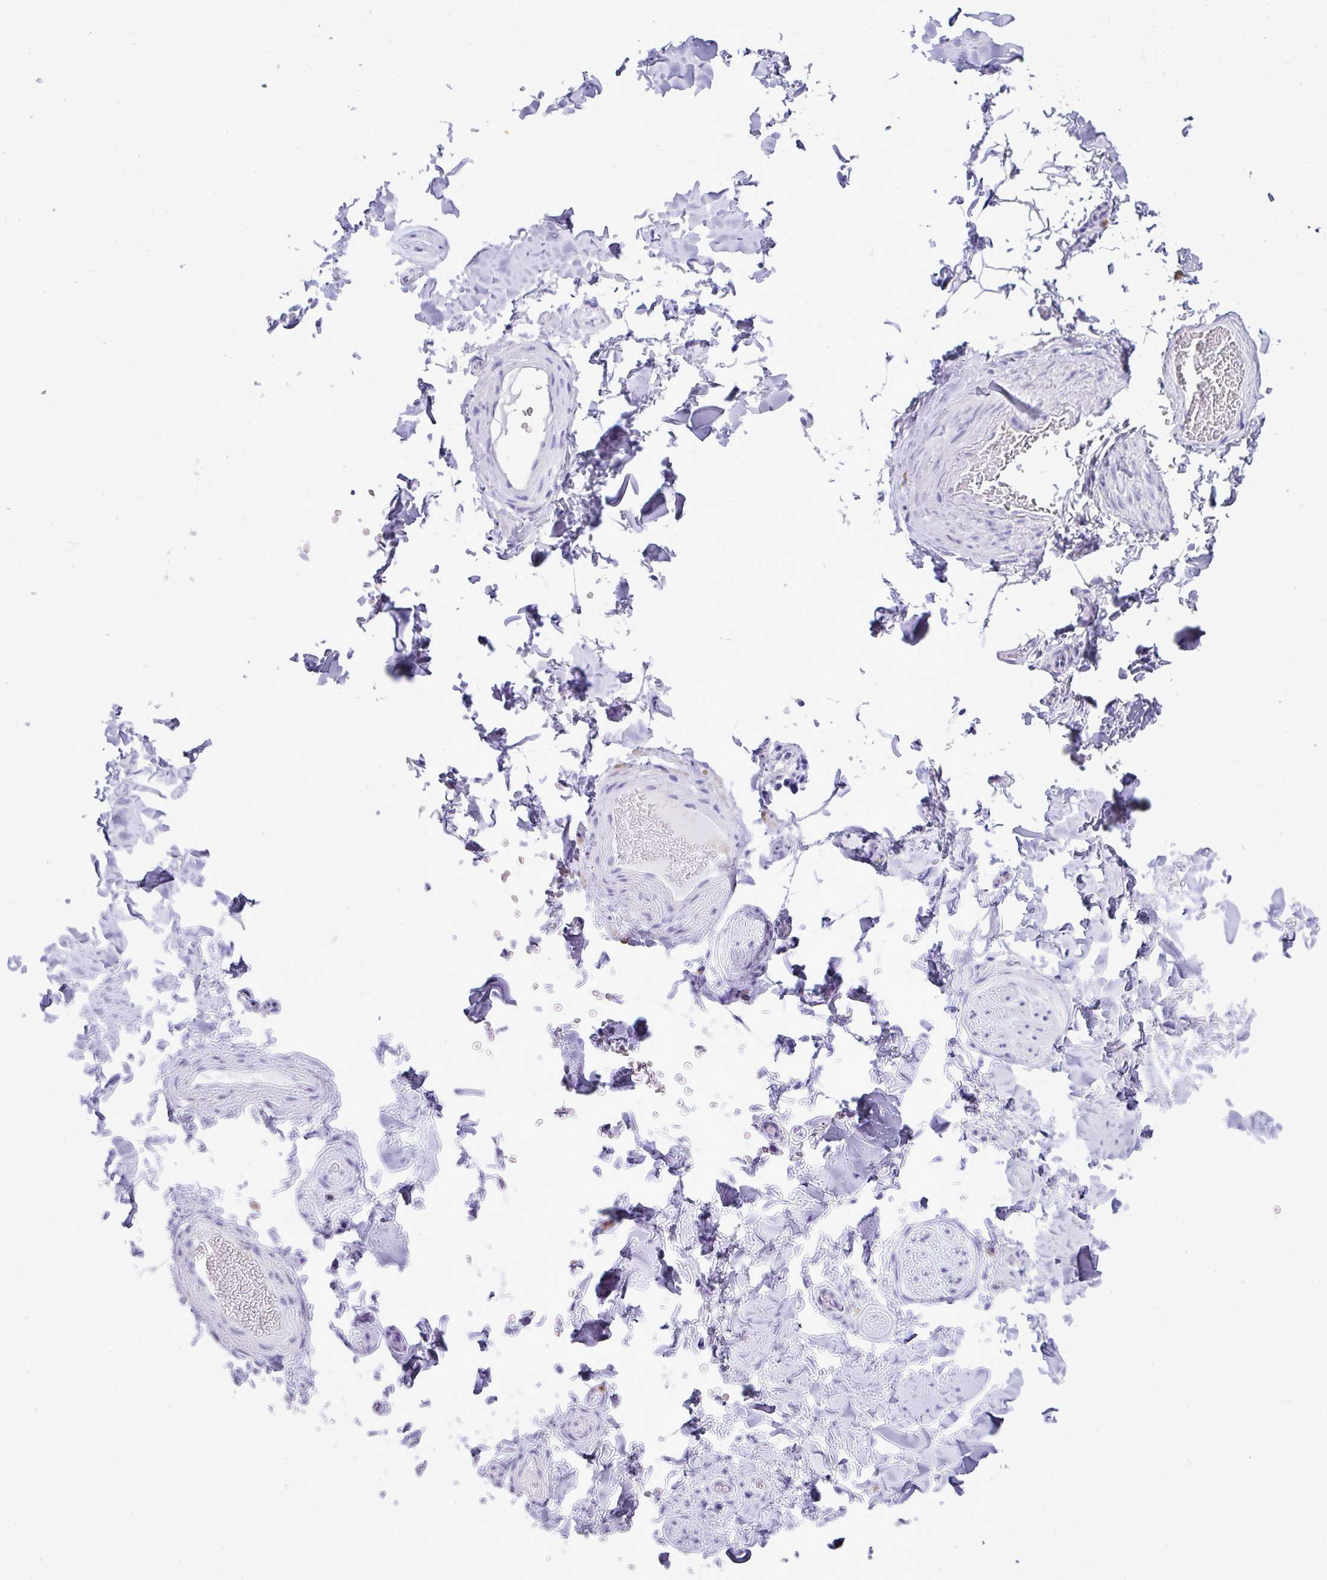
{"staining": {"intensity": "negative", "quantity": "none", "location": "none"}, "tissue": "adipose tissue", "cell_type": "Adipocytes", "image_type": "normal", "snomed": [{"axis": "morphology", "description": "Normal tissue, NOS"}, {"axis": "topography", "description": "Soft tissue"}, {"axis": "topography", "description": "Adipose tissue"}, {"axis": "topography", "description": "Vascular tissue"}, {"axis": "topography", "description": "Peripheral nerve tissue"}], "caption": "Immunohistochemical staining of benign human adipose tissue displays no significant expression in adipocytes. Brightfield microscopy of immunohistochemistry (IHC) stained with DAB (brown) and hematoxylin (blue), captured at high magnification.", "gene": "ABCC5", "patient": {"sex": "male", "age": 46}}